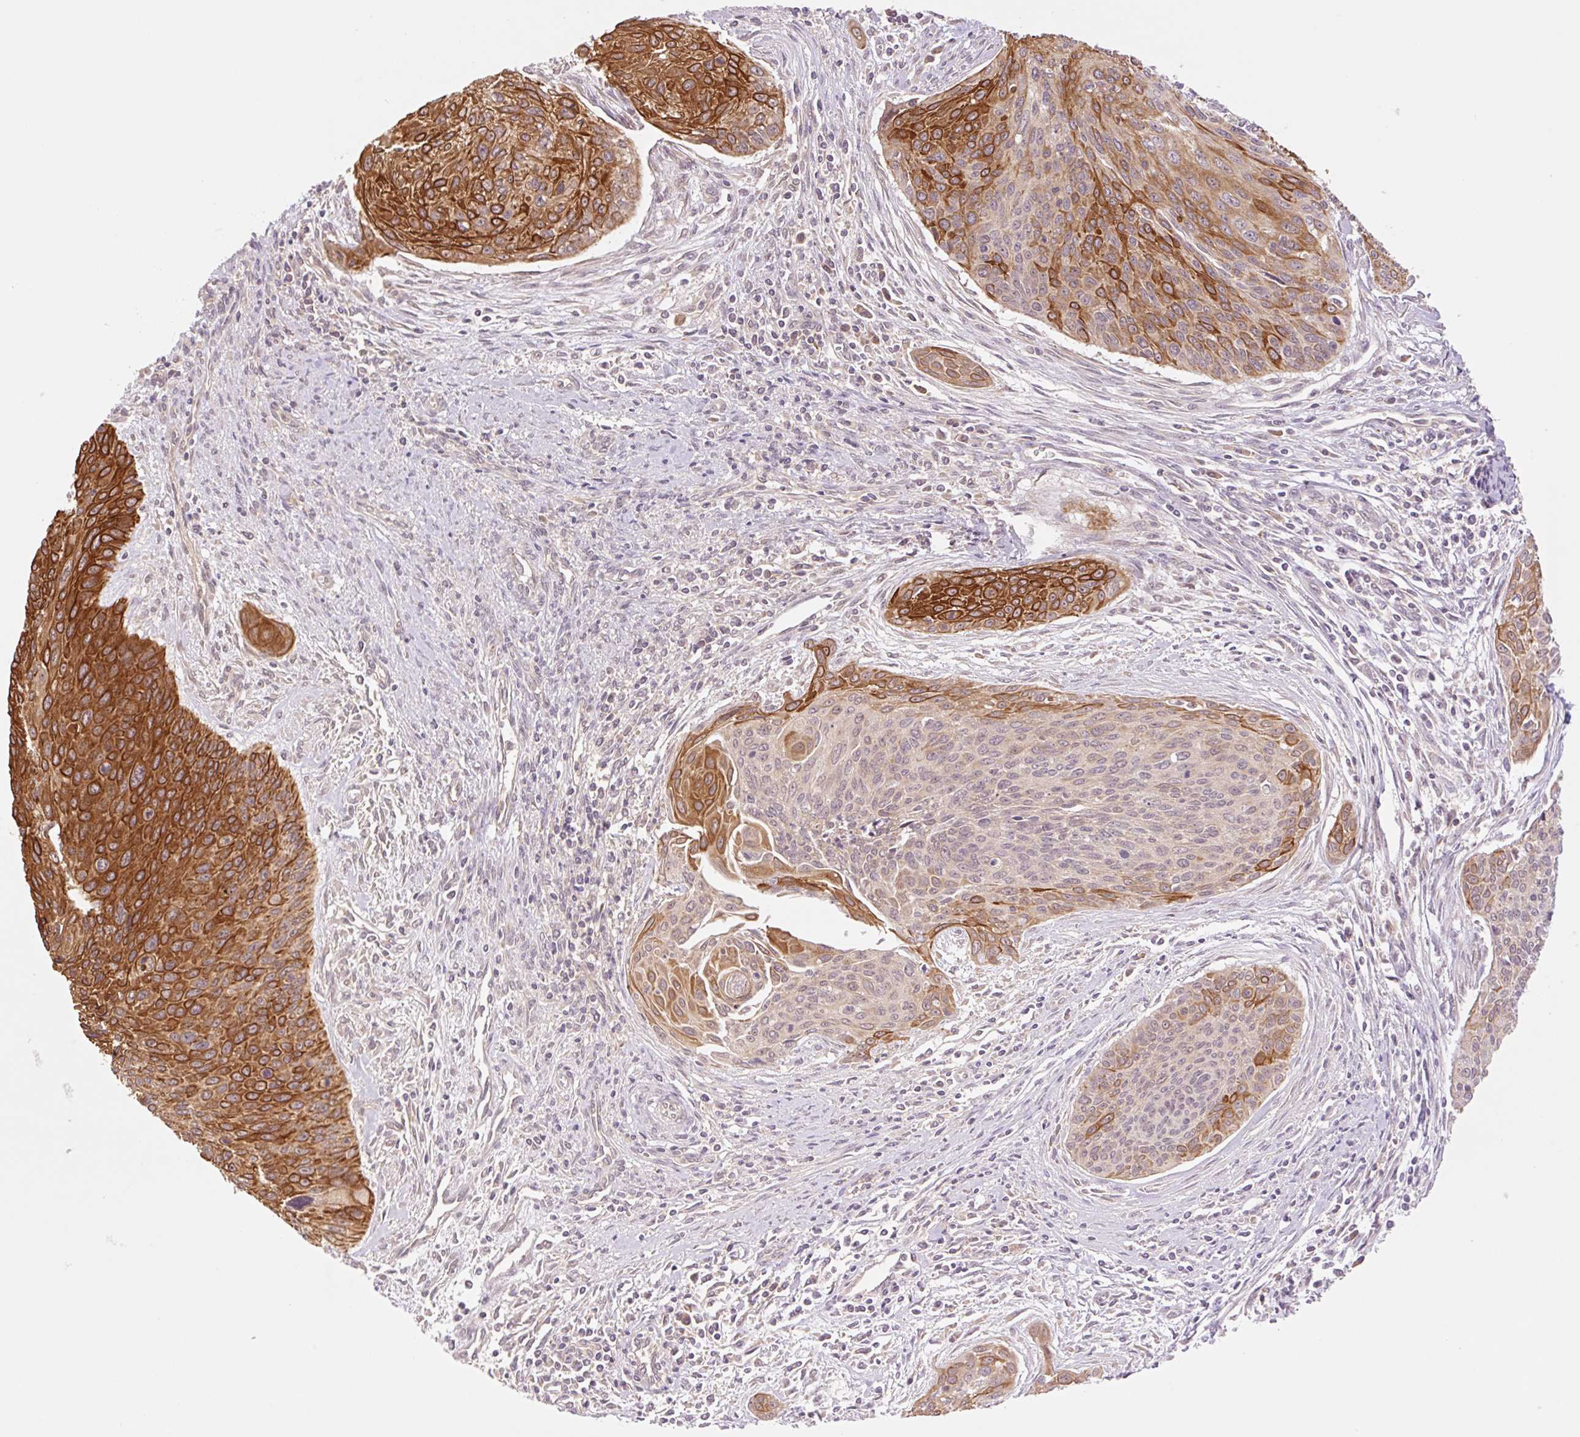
{"staining": {"intensity": "strong", "quantity": "25%-75%", "location": "cytoplasmic/membranous"}, "tissue": "cervical cancer", "cell_type": "Tumor cells", "image_type": "cancer", "snomed": [{"axis": "morphology", "description": "Squamous cell carcinoma, NOS"}, {"axis": "topography", "description": "Cervix"}], "caption": "Immunohistochemical staining of human cervical cancer exhibits high levels of strong cytoplasmic/membranous protein positivity in approximately 25%-75% of tumor cells.", "gene": "YJU2B", "patient": {"sex": "female", "age": 55}}